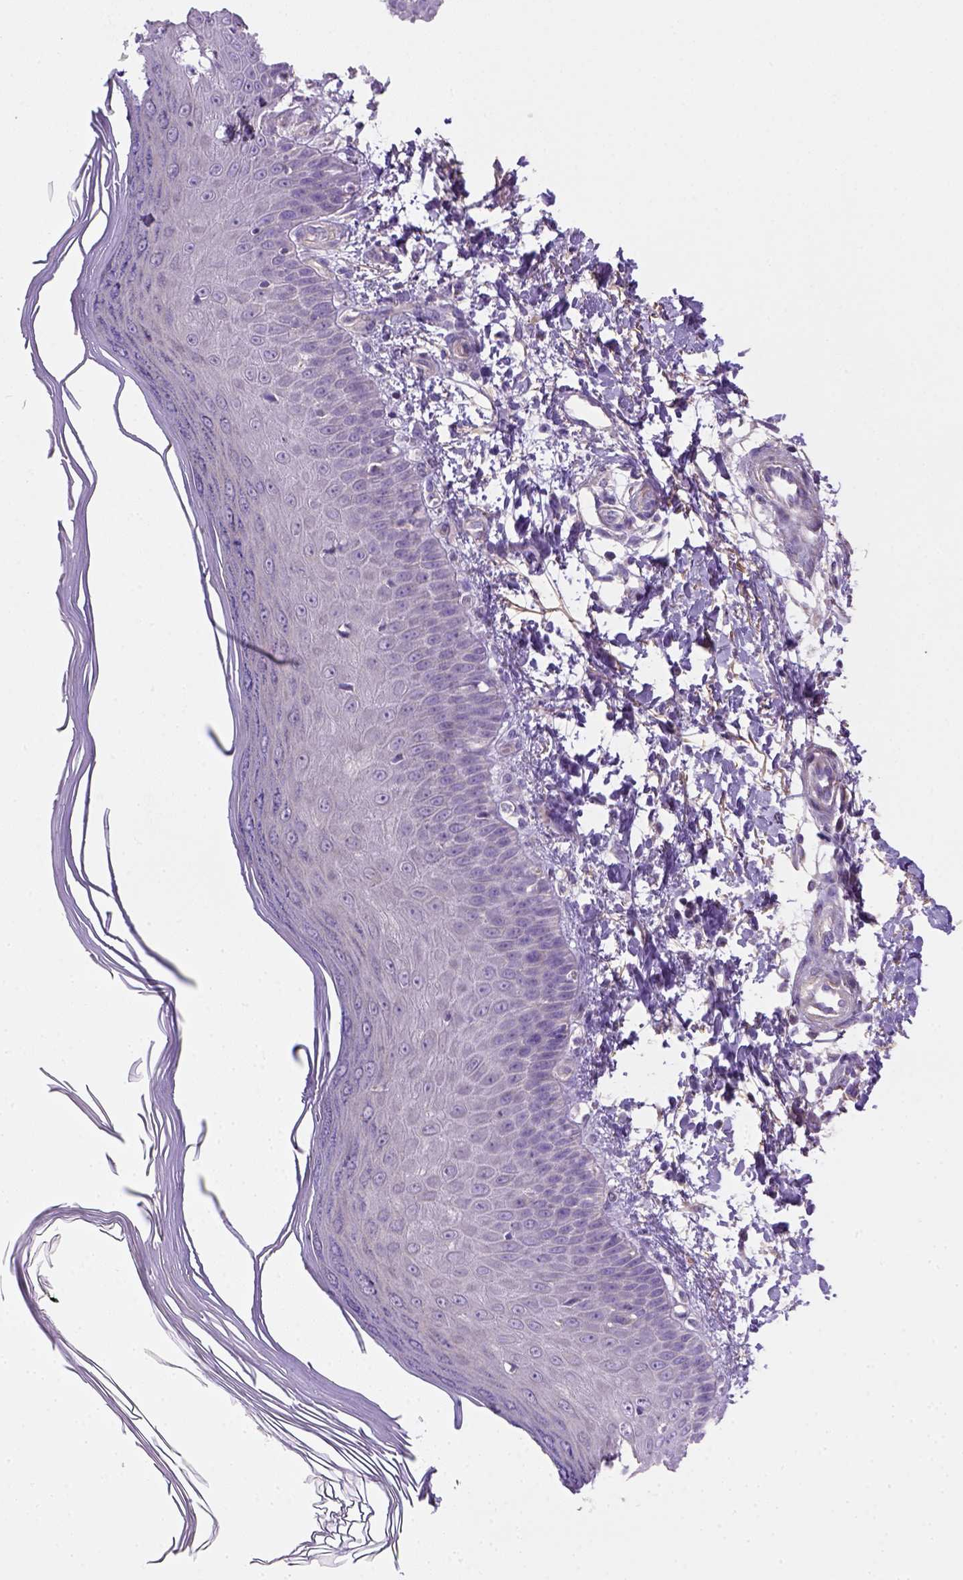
{"staining": {"intensity": "negative", "quantity": "none", "location": "none"}, "tissue": "skin", "cell_type": "Fibroblasts", "image_type": "normal", "snomed": [{"axis": "morphology", "description": "Normal tissue, NOS"}, {"axis": "topography", "description": "Skin"}], "caption": "Skin stained for a protein using IHC demonstrates no staining fibroblasts.", "gene": "HTRA1", "patient": {"sex": "female", "age": 62}}